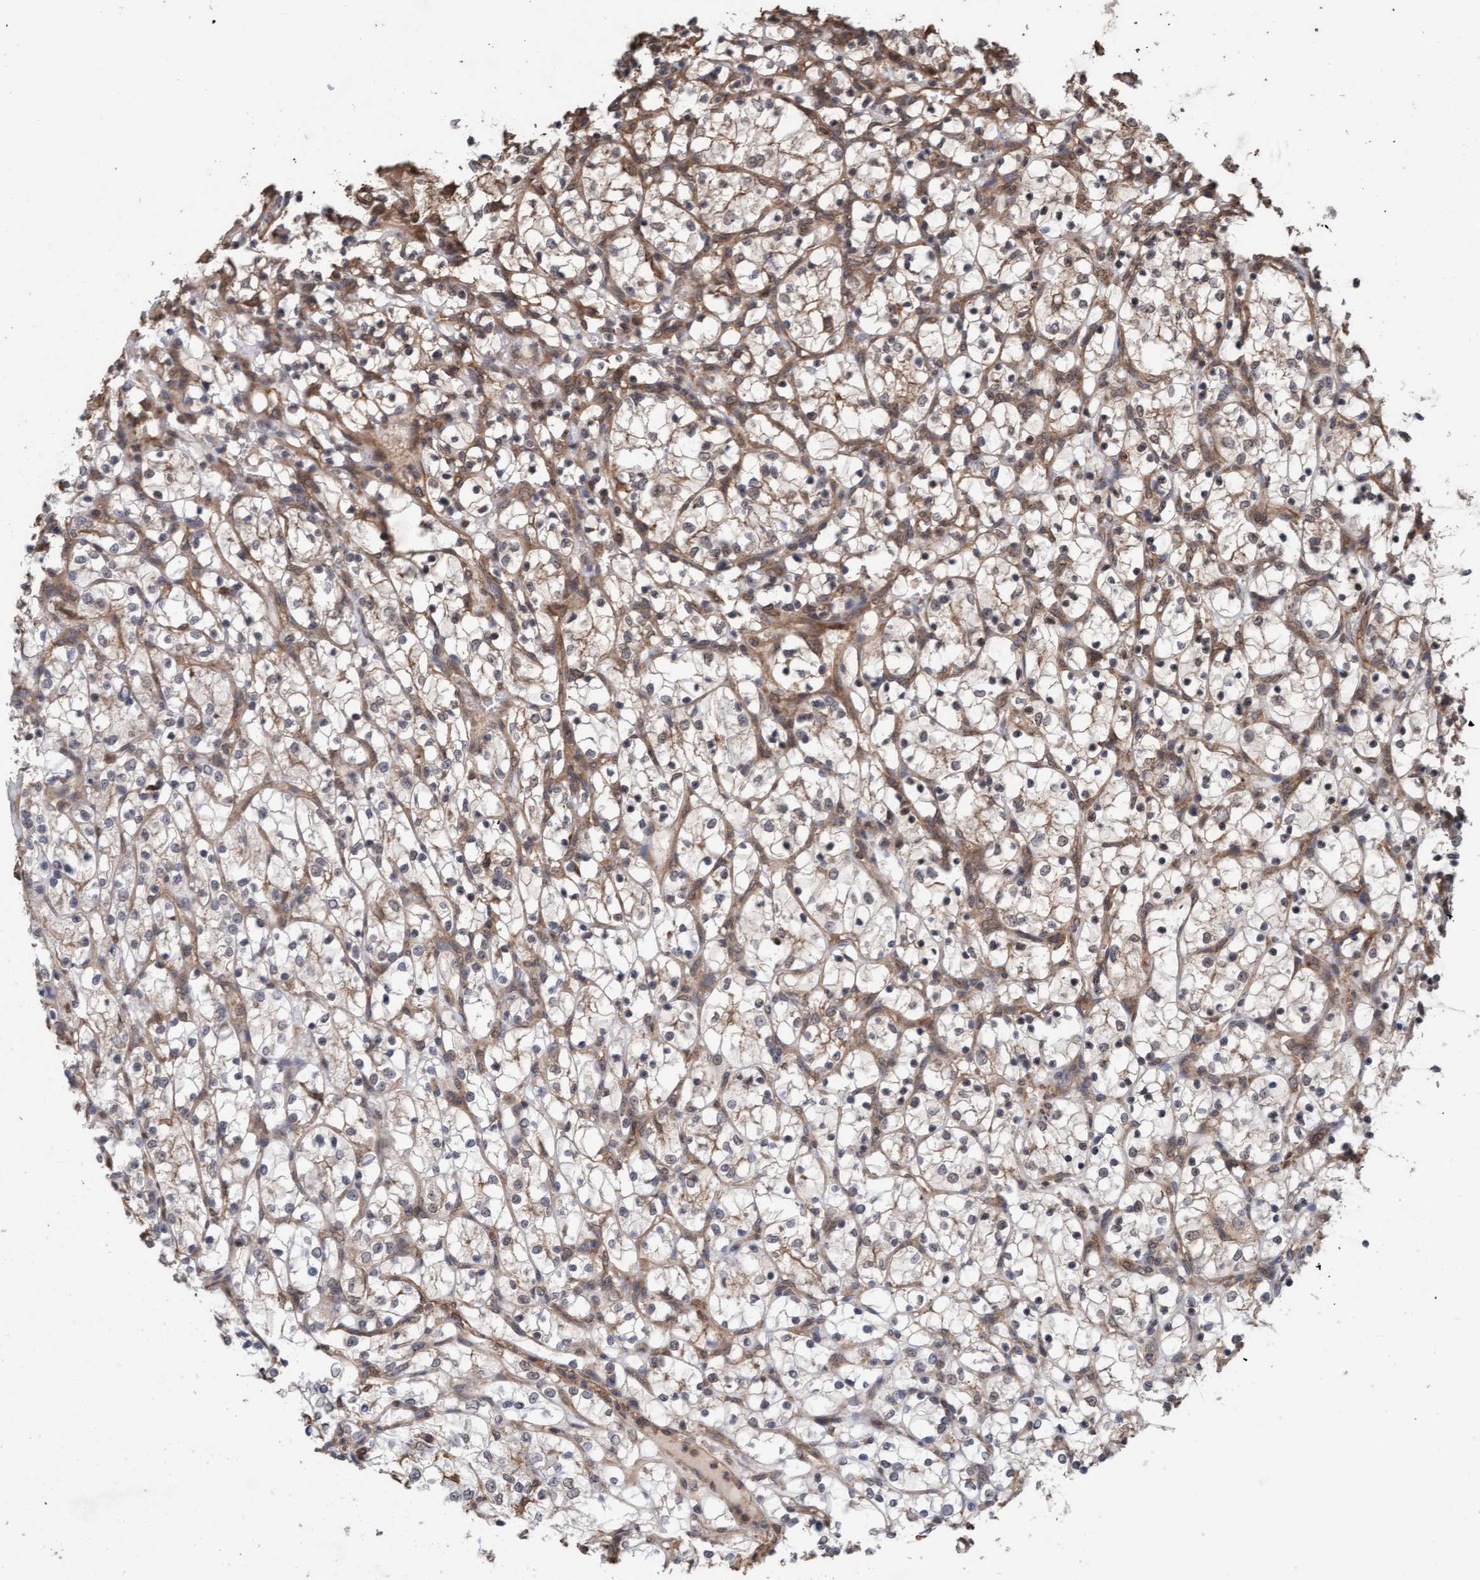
{"staining": {"intensity": "weak", "quantity": ">75%", "location": "cytoplasmic/membranous"}, "tissue": "renal cancer", "cell_type": "Tumor cells", "image_type": "cancer", "snomed": [{"axis": "morphology", "description": "Adenocarcinoma, NOS"}, {"axis": "topography", "description": "Kidney"}], "caption": "Immunohistochemistry (IHC) histopathology image of human adenocarcinoma (renal) stained for a protein (brown), which exhibits low levels of weak cytoplasmic/membranous expression in about >75% of tumor cells.", "gene": "FXR2", "patient": {"sex": "female", "age": 69}}